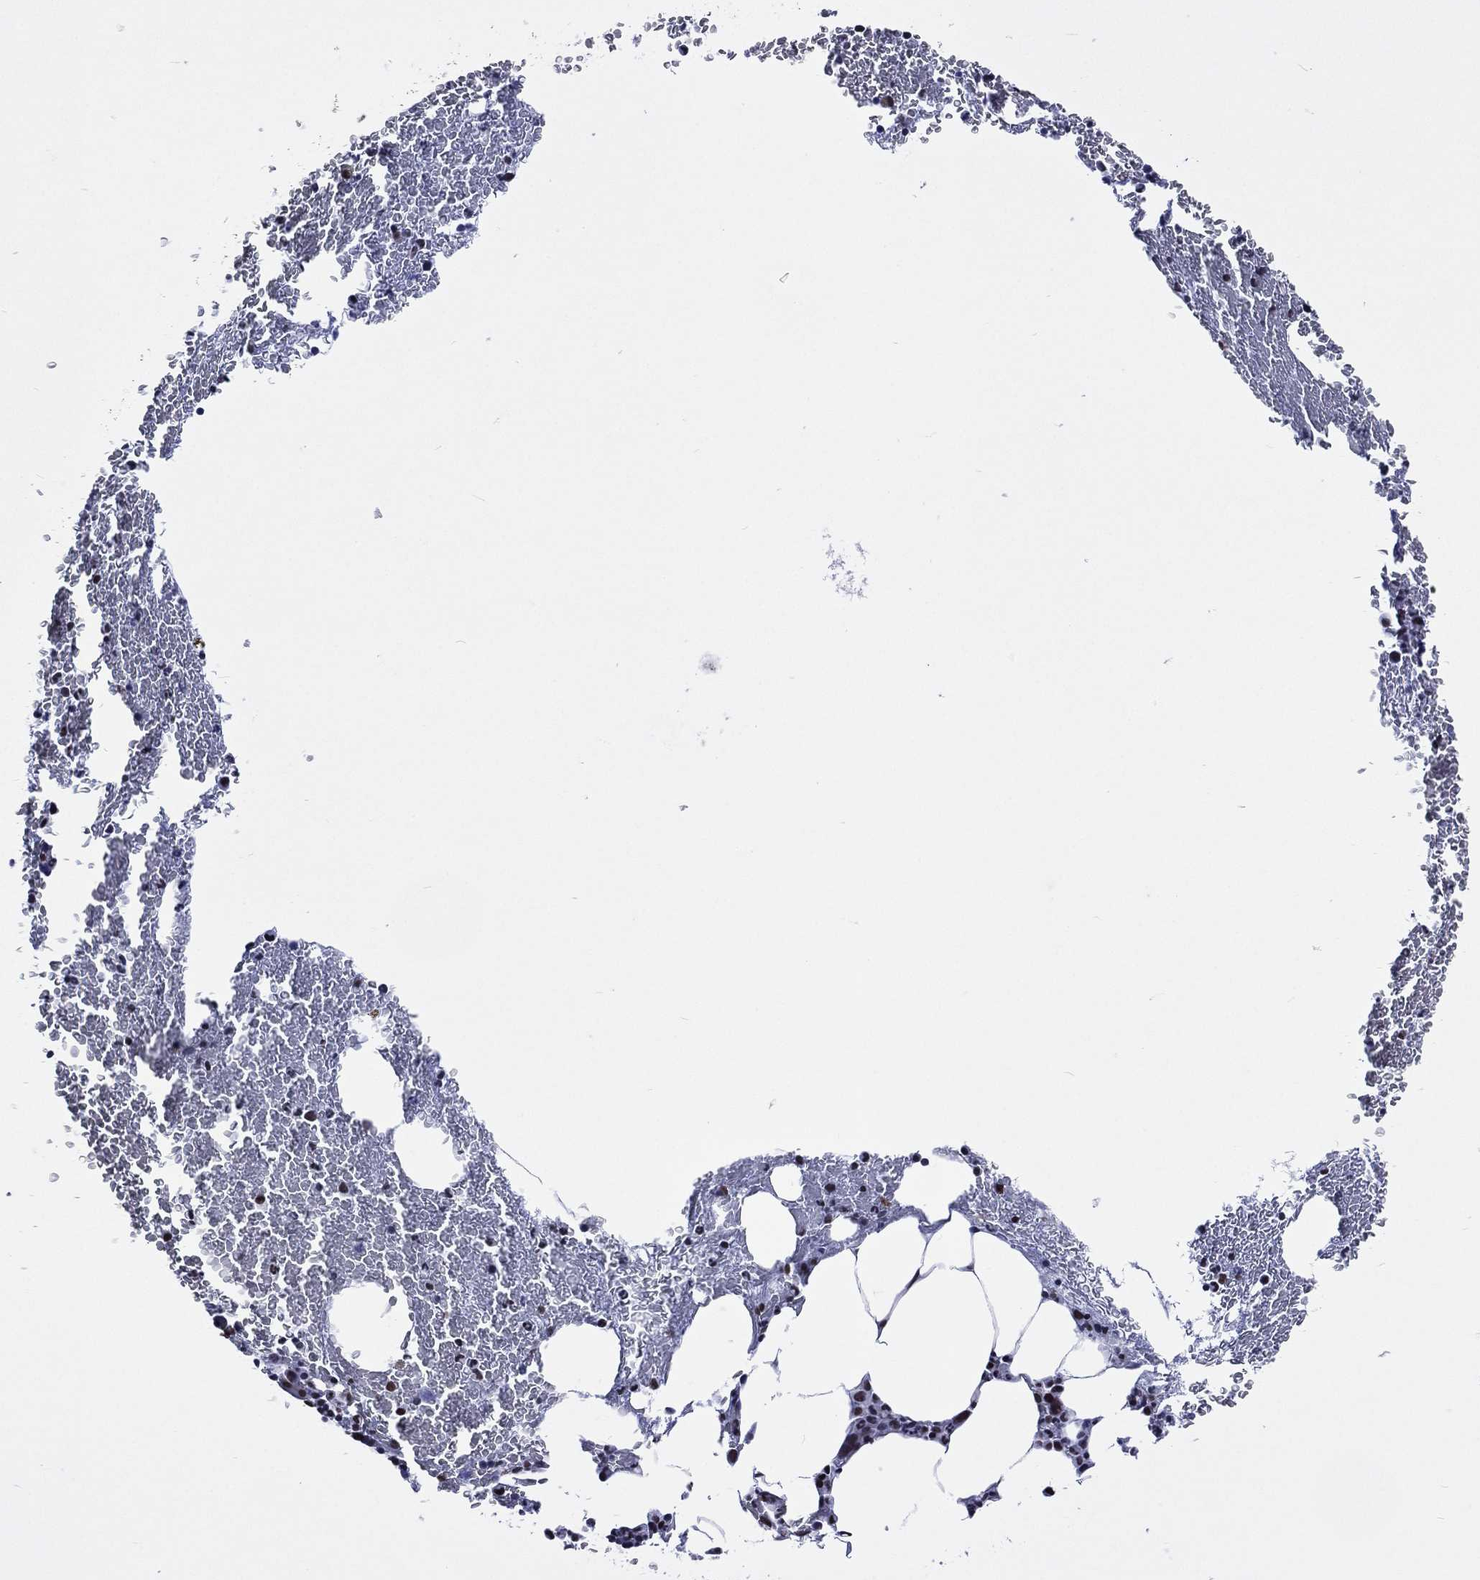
{"staining": {"intensity": "negative", "quantity": "none", "location": "none"}, "tissue": "bone marrow", "cell_type": "Hematopoietic cells", "image_type": "normal", "snomed": [{"axis": "morphology", "description": "Normal tissue, NOS"}, {"axis": "topography", "description": "Bone marrow"}], "caption": "DAB (3,3'-diaminobenzidine) immunohistochemical staining of unremarkable human bone marrow exhibits no significant positivity in hematopoietic cells.", "gene": "RETREG2", "patient": {"sex": "female", "age": 67}}